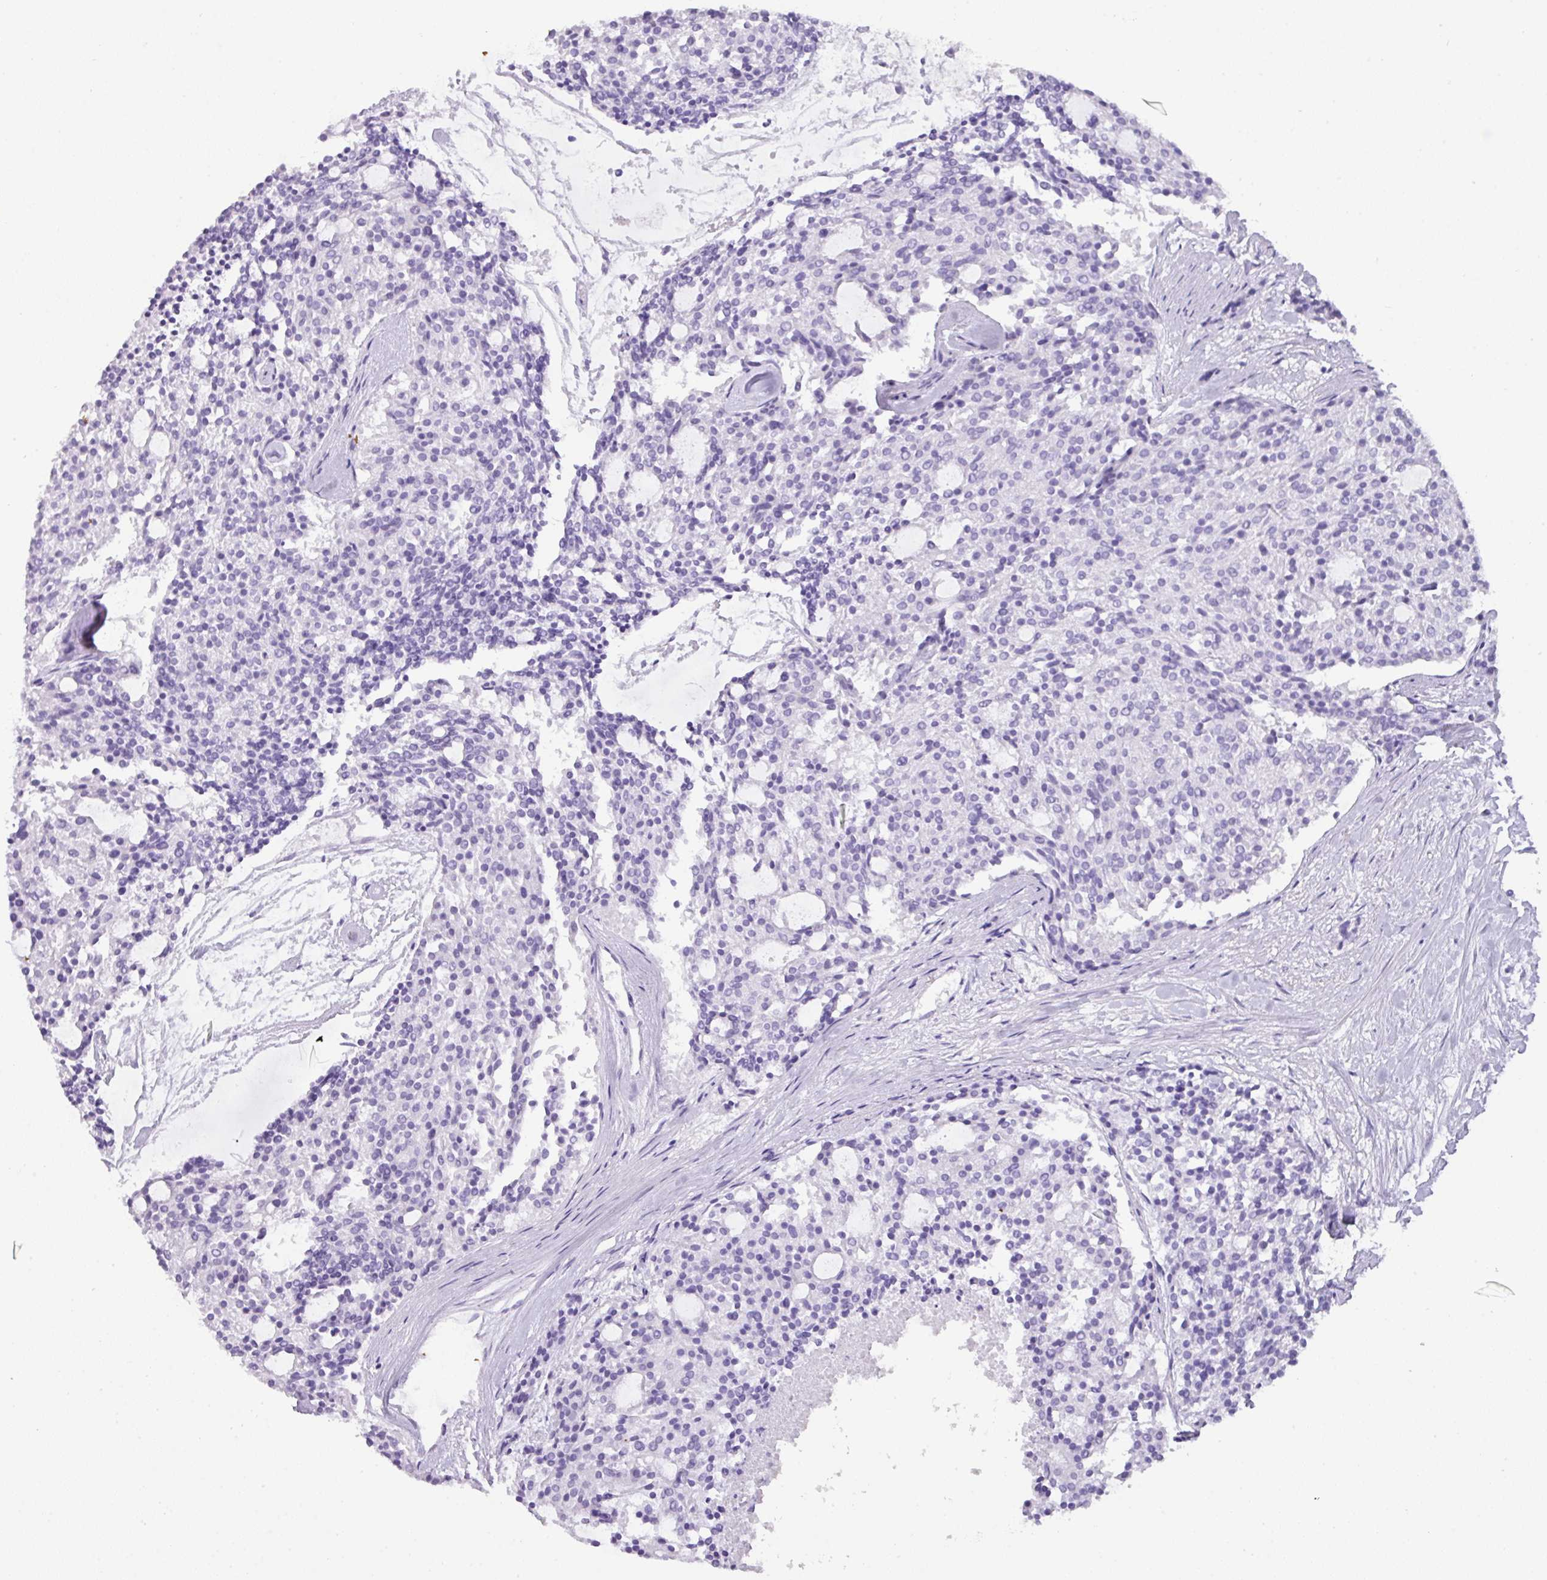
{"staining": {"intensity": "negative", "quantity": "none", "location": "none"}, "tissue": "carcinoid", "cell_type": "Tumor cells", "image_type": "cancer", "snomed": [{"axis": "morphology", "description": "Carcinoid, malignant, NOS"}, {"axis": "topography", "description": "Pancreas"}], "caption": "A micrograph of human carcinoid (malignant) is negative for staining in tumor cells.", "gene": "TNP1", "patient": {"sex": "female", "age": 54}}